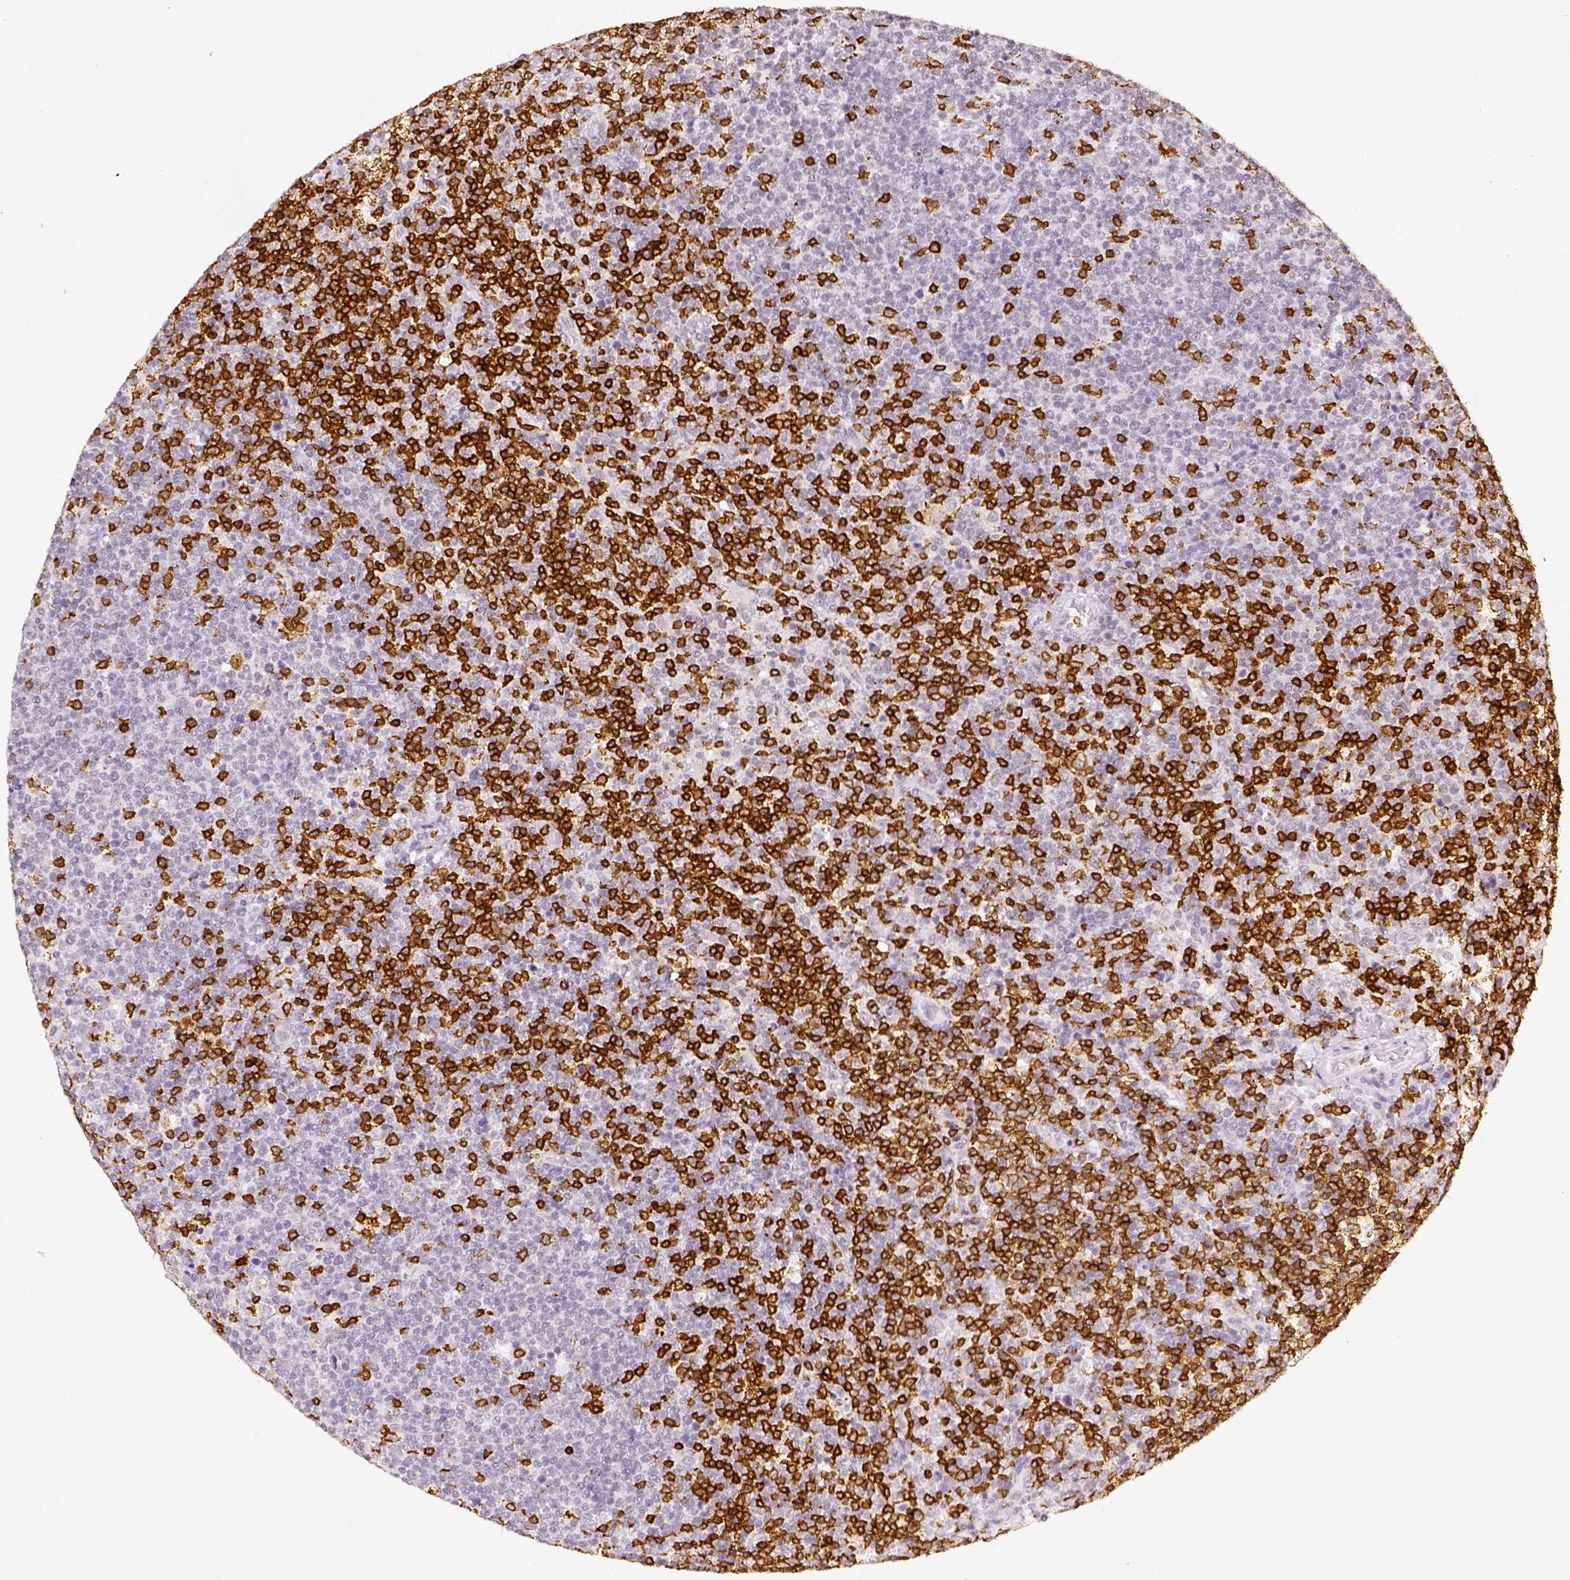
{"staining": {"intensity": "negative", "quantity": "none", "location": "none"}, "tissue": "lymphoma", "cell_type": "Tumor cells", "image_type": "cancer", "snomed": [{"axis": "morphology", "description": "Malignant lymphoma, non-Hodgkin's type, High grade"}, {"axis": "topography", "description": "Lymph node"}], "caption": "Image shows no protein expression in tumor cells of lymphoma tissue.", "gene": "CD3E", "patient": {"sex": "male", "age": 61}}